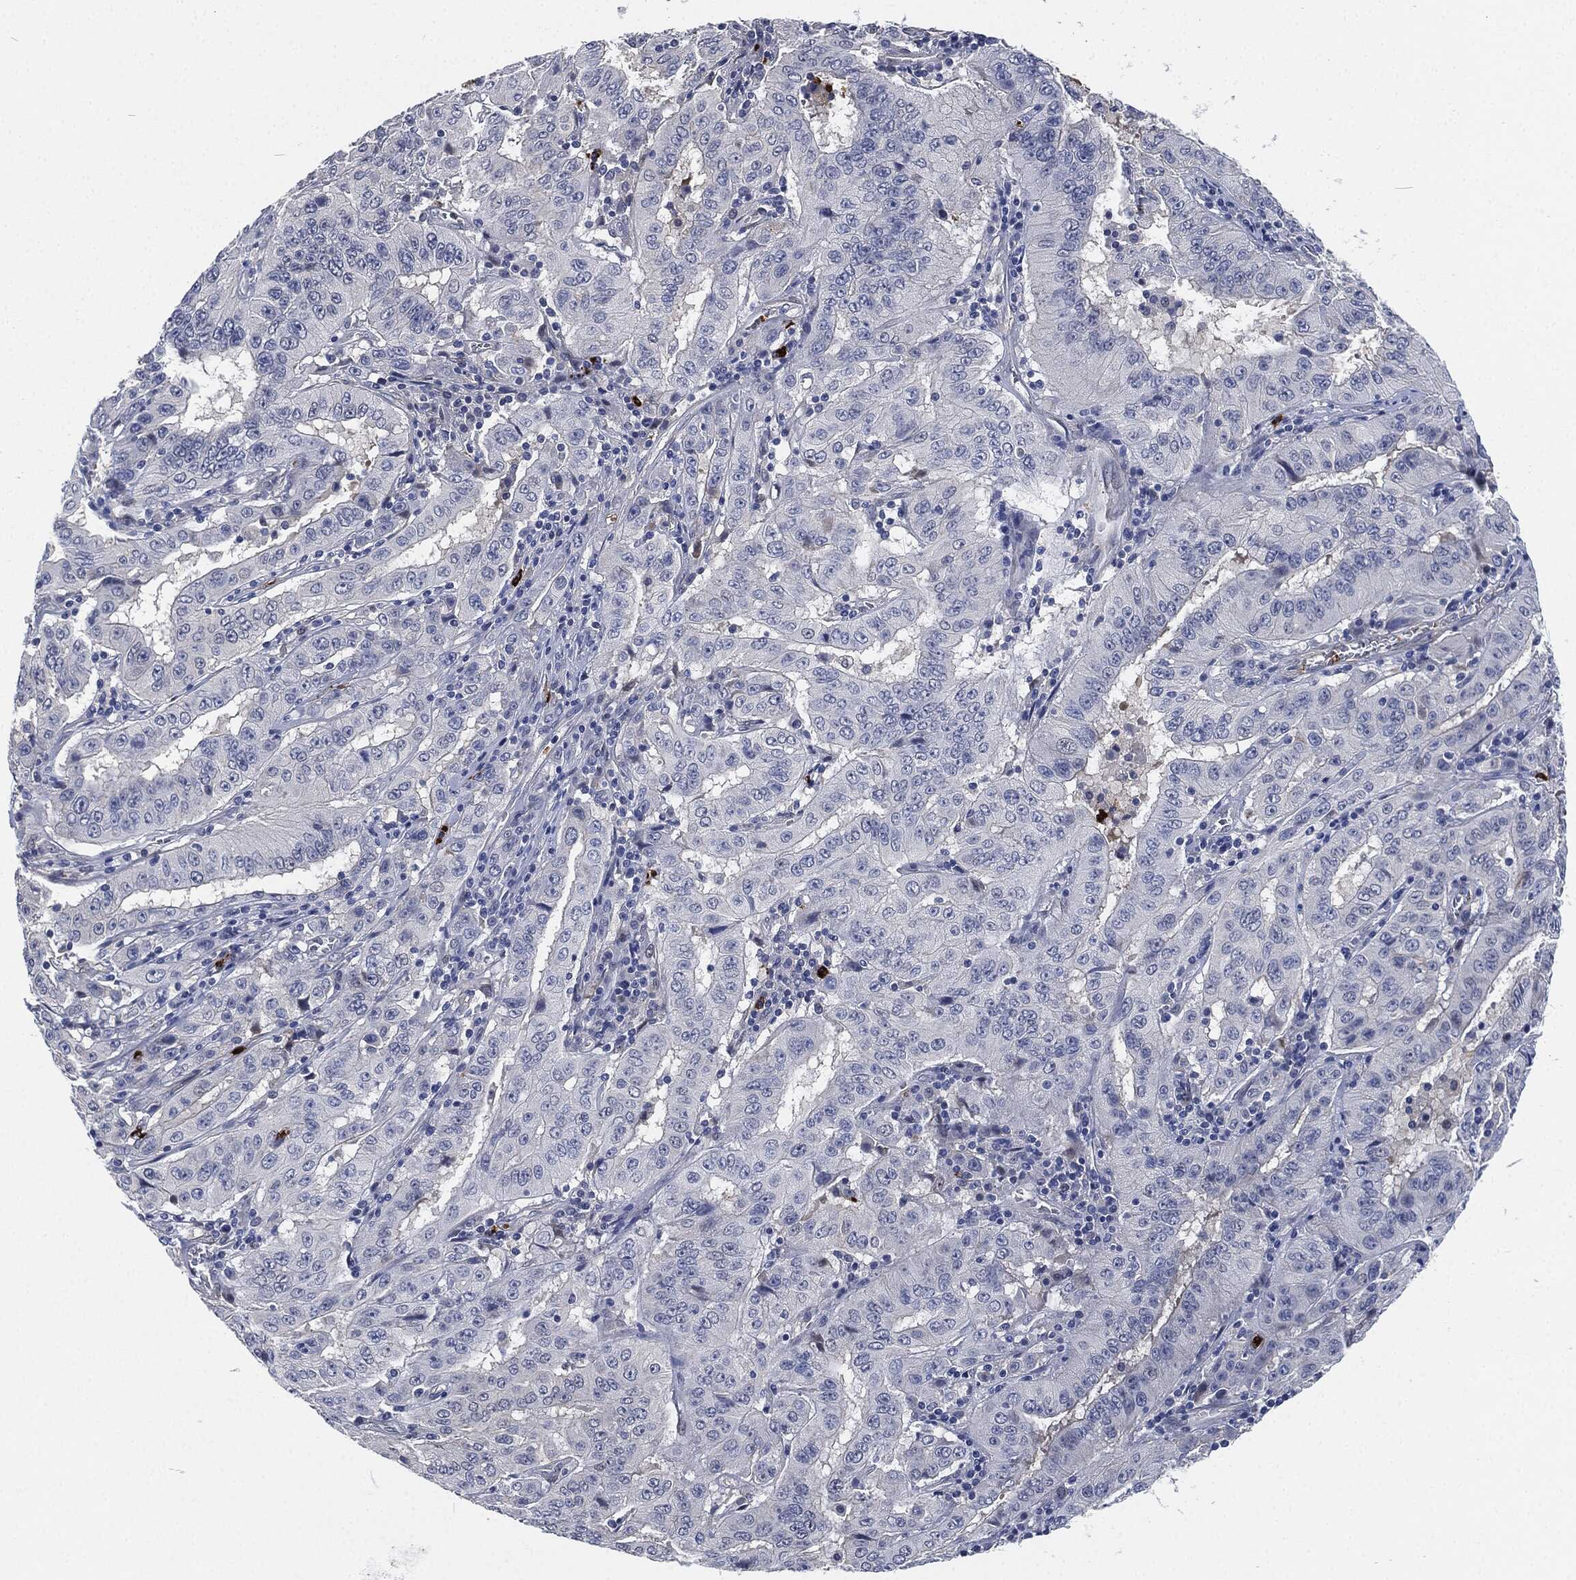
{"staining": {"intensity": "negative", "quantity": "none", "location": "none"}, "tissue": "pancreatic cancer", "cell_type": "Tumor cells", "image_type": "cancer", "snomed": [{"axis": "morphology", "description": "Adenocarcinoma, NOS"}, {"axis": "topography", "description": "Pancreas"}], "caption": "This is an immunohistochemistry micrograph of adenocarcinoma (pancreatic). There is no expression in tumor cells.", "gene": "MPO", "patient": {"sex": "male", "age": 63}}